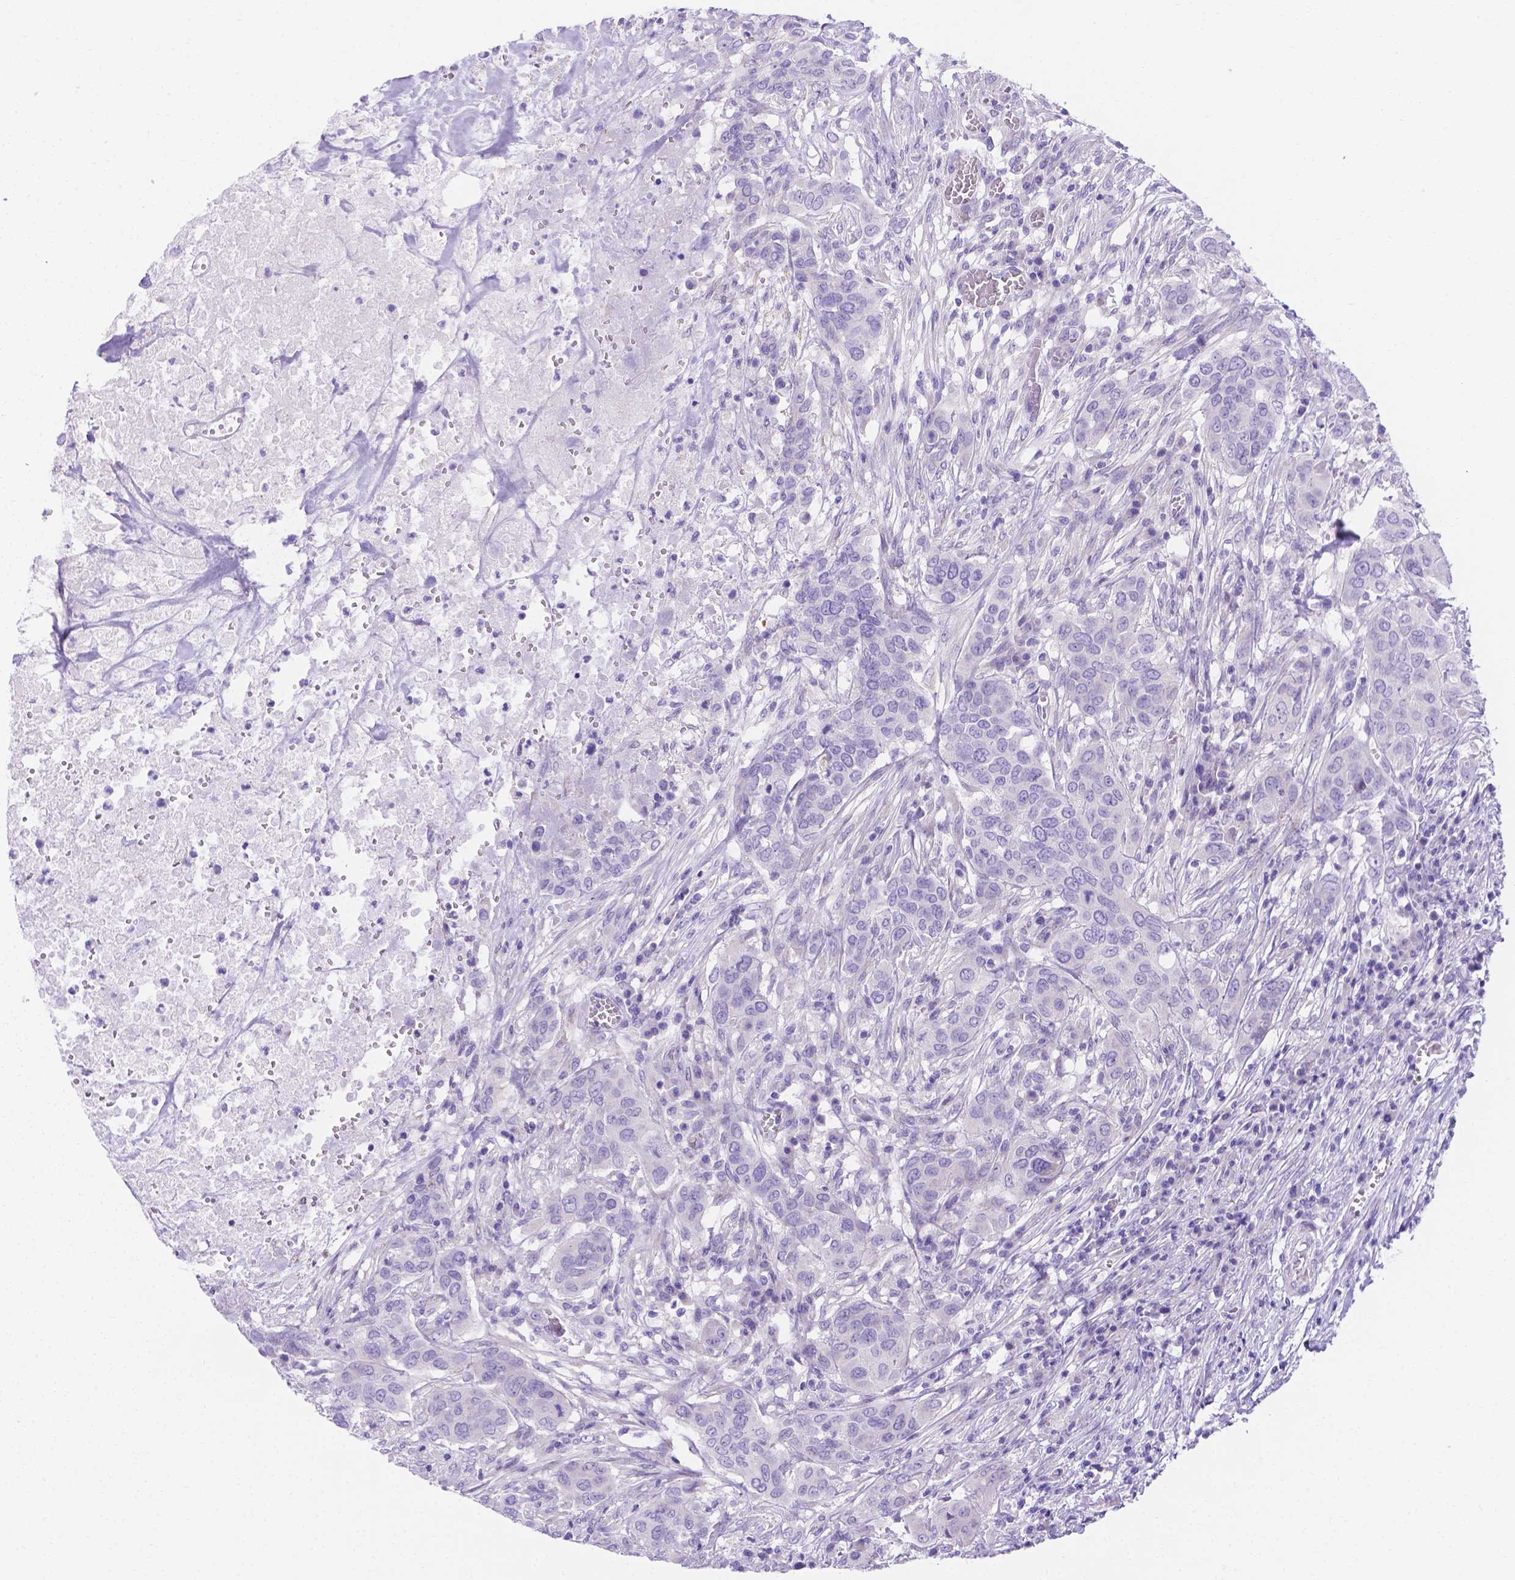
{"staining": {"intensity": "negative", "quantity": "none", "location": "none"}, "tissue": "urothelial cancer", "cell_type": "Tumor cells", "image_type": "cancer", "snomed": [{"axis": "morphology", "description": "Urothelial carcinoma, NOS"}, {"axis": "morphology", "description": "Urothelial carcinoma, High grade"}, {"axis": "topography", "description": "Urinary bladder"}], "caption": "Immunohistochemistry micrograph of neoplastic tissue: human urothelial cancer stained with DAB exhibits no significant protein positivity in tumor cells. (DAB (3,3'-diaminobenzidine) immunohistochemistry (IHC) with hematoxylin counter stain).", "gene": "MLN", "patient": {"sex": "male", "age": 63}}